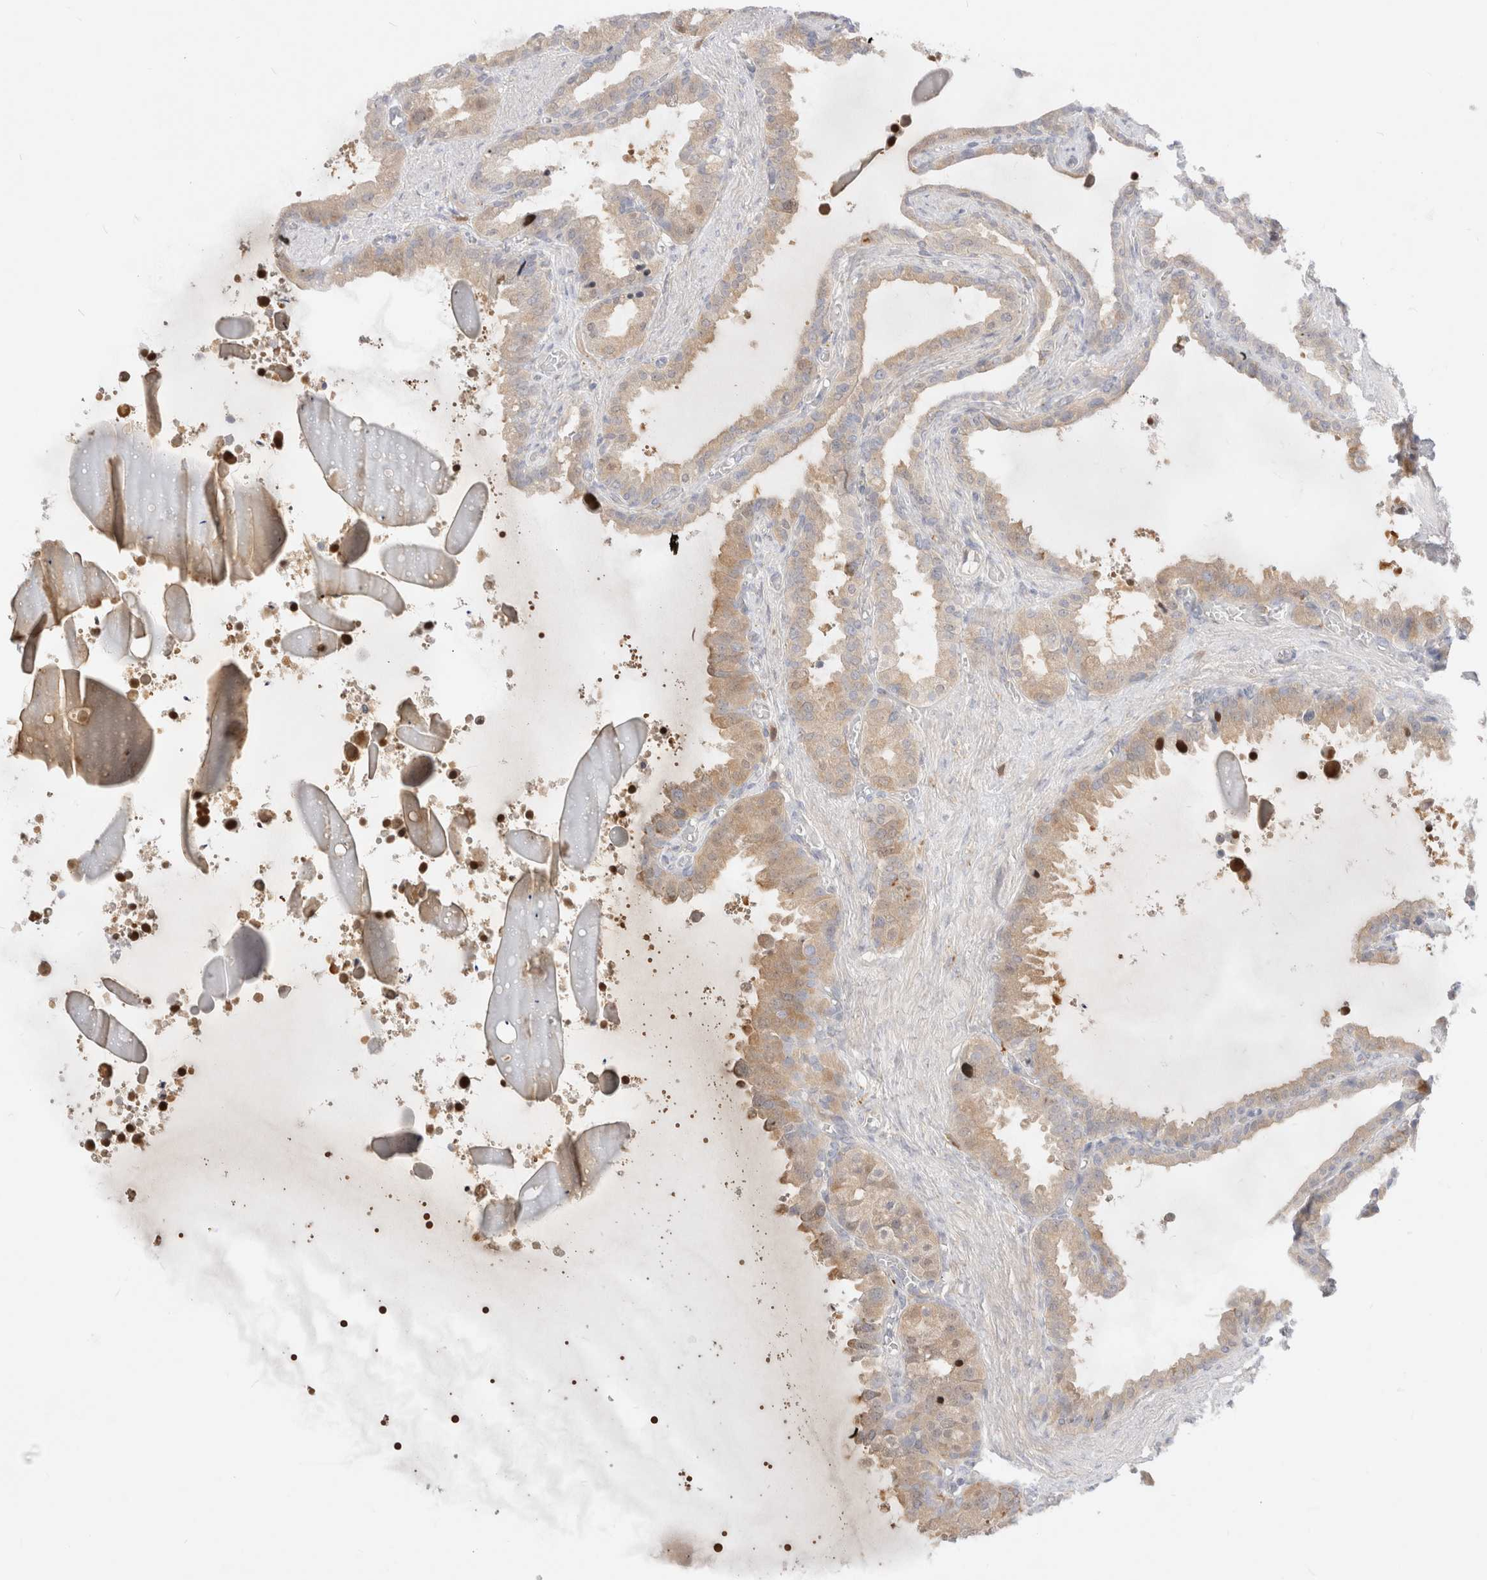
{"staining": {"intensity": "weak", "quantity": ">75%", "location": "cytoplasmic/membranous"}, "tissue": "seminal vesicle", "cell_type": "Glandular cells", "image_type": "normal", "snomed": [{"axis": "morphology", "description": "Normal tissue, NOS"}, {"axis": "topography", "description": "Seminal veicle"}], "caption": "A brown stain highlights weak cytoplasmic/membranous expression of a protein in glandular cells of normal seminal vesicle.", "gene": "EFCAB13", "patient": {"sex": "male", "age": 46}}